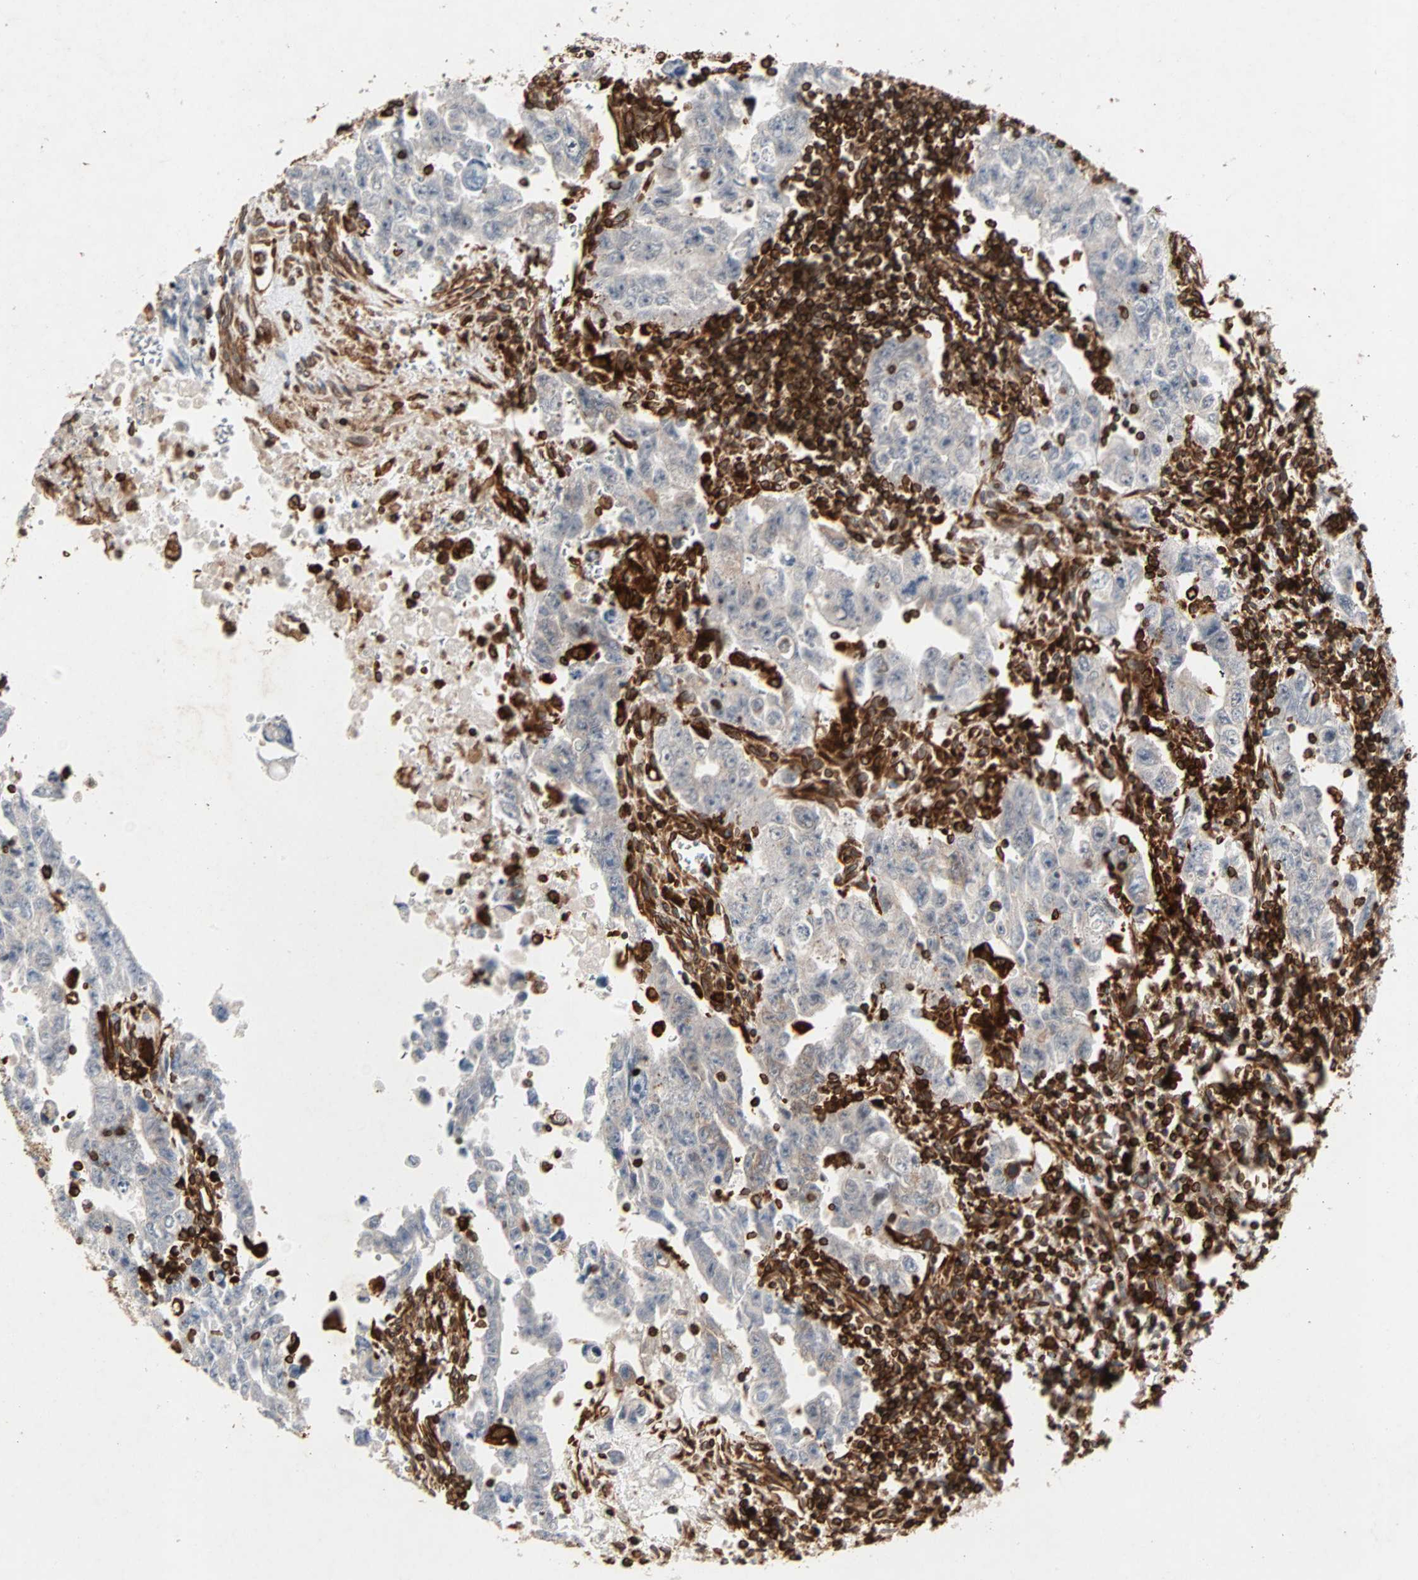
{"staining": {"intensity": "weak", "quantity": "25%-75%", "location": "cytoplasmic/membranous"}, "tissue": "testis cancer", "cell_type": "Tumor cells", "image_type": "cancer", "snomed": [{"axis": "morphology", "description": "Carcinoma, Embryonal, NOS"}, {"axis": "topography", "description": "Testis"}], "caption": "DAB (3,3'-diaminobenzidine) immunohistochemical staining of human testis cancer (embryonal carcinoma) shows weak cytoplasmic/membranous protein expression in about 25%-75% of tumor cells.", "gene": "TAPBP", "patient": {"sex": "male", "age": 28}}